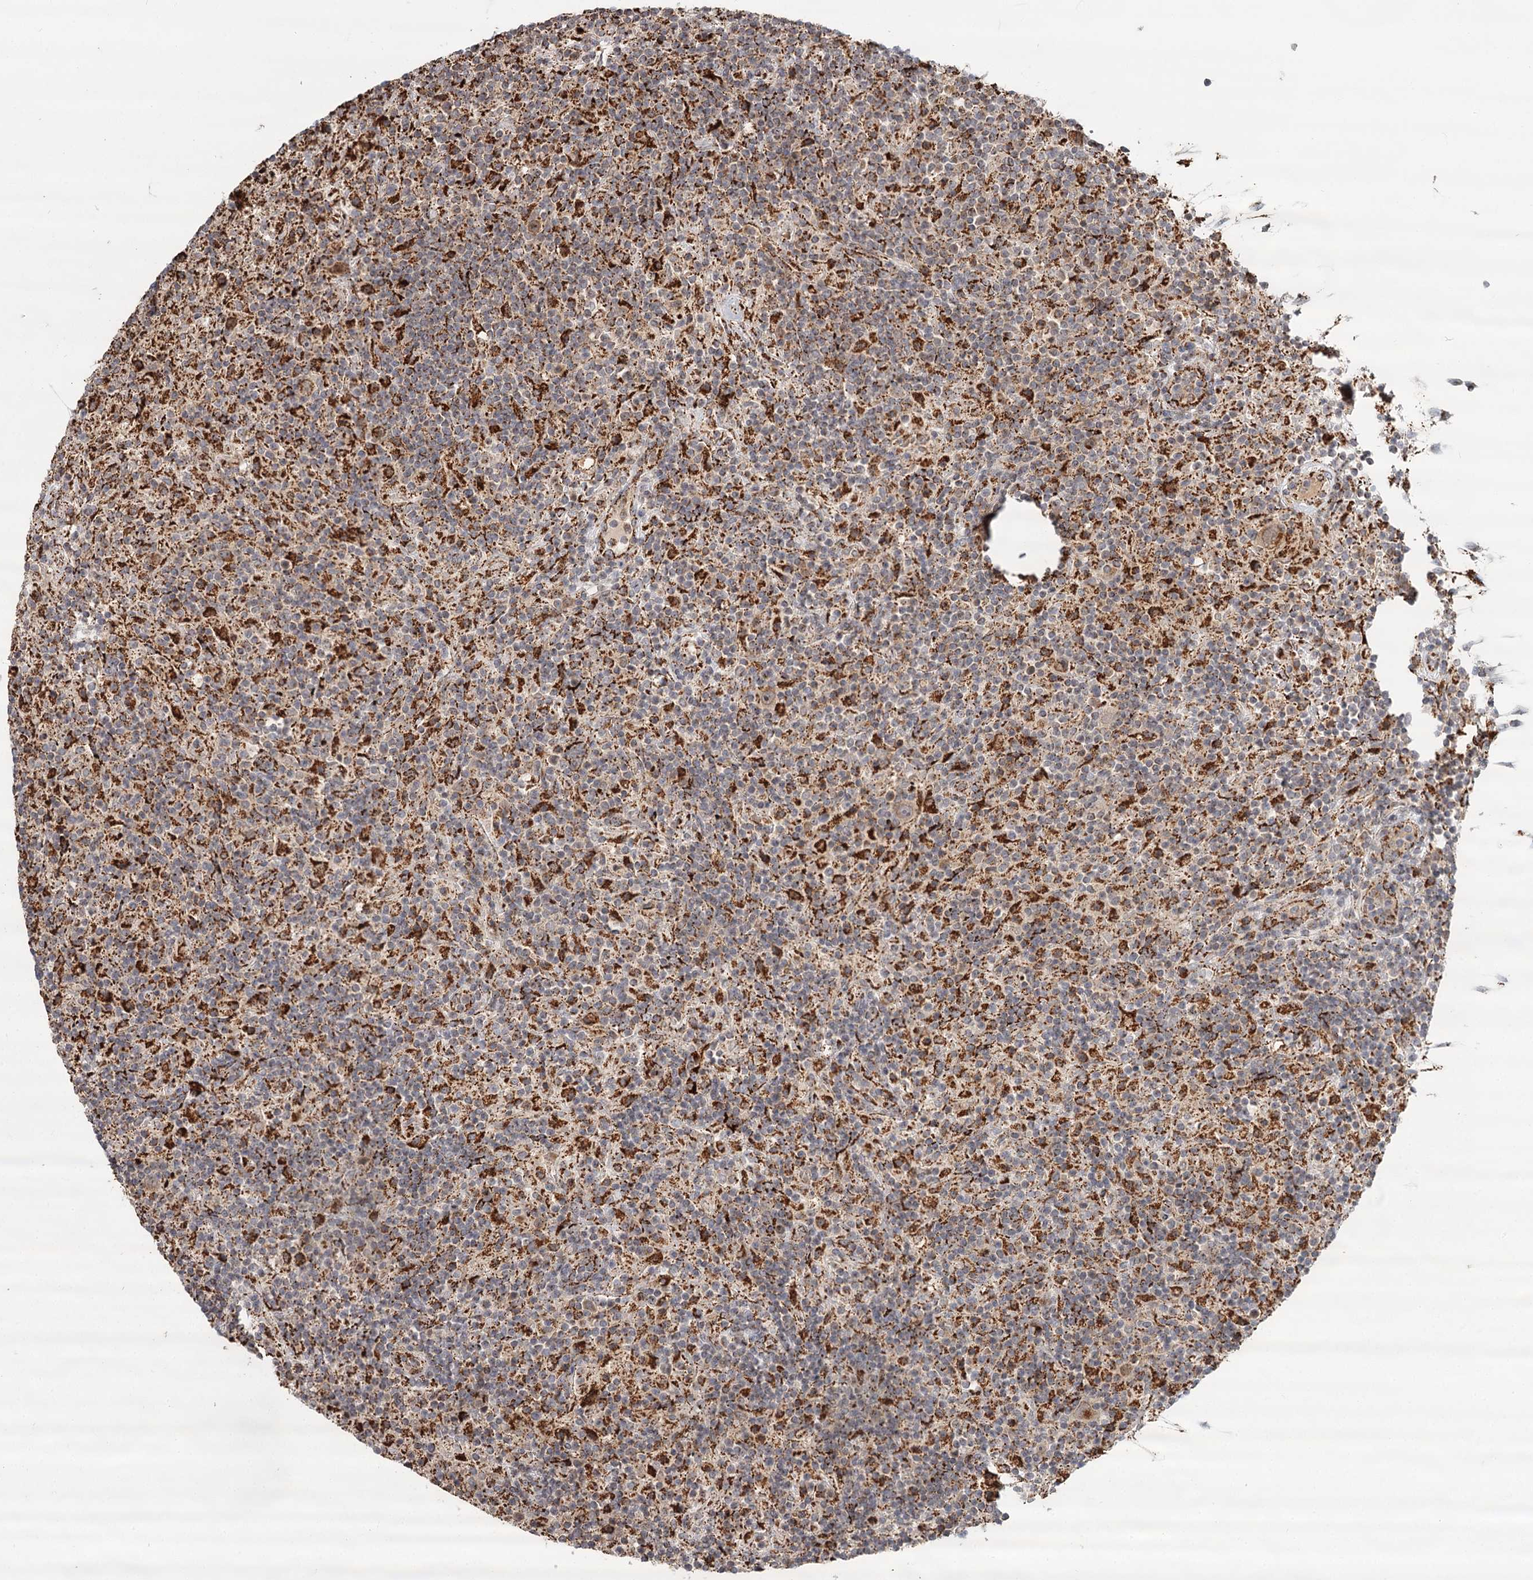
{"staining": {"intensity": "moderate", "quantity": ">75%", "location": "cytoplasmic/membranous"}, "tissue": "lymphoma", "cell_type": "Tumor cells", "image_type": "cancer", "snomed": [{"axis": "morphology", "description": "Hodgkin's disease, NOS"}, {"axis": "topography", "description": "Lymph node"}], "caption": "Hodgkin's disease stained with a brown dye demonstrates moderate cytoplasmic/membranous positive expression in approximately >75% of tumor cells.", "gene": "CDC123", "patient": {"sex": "male", "age": 70}}